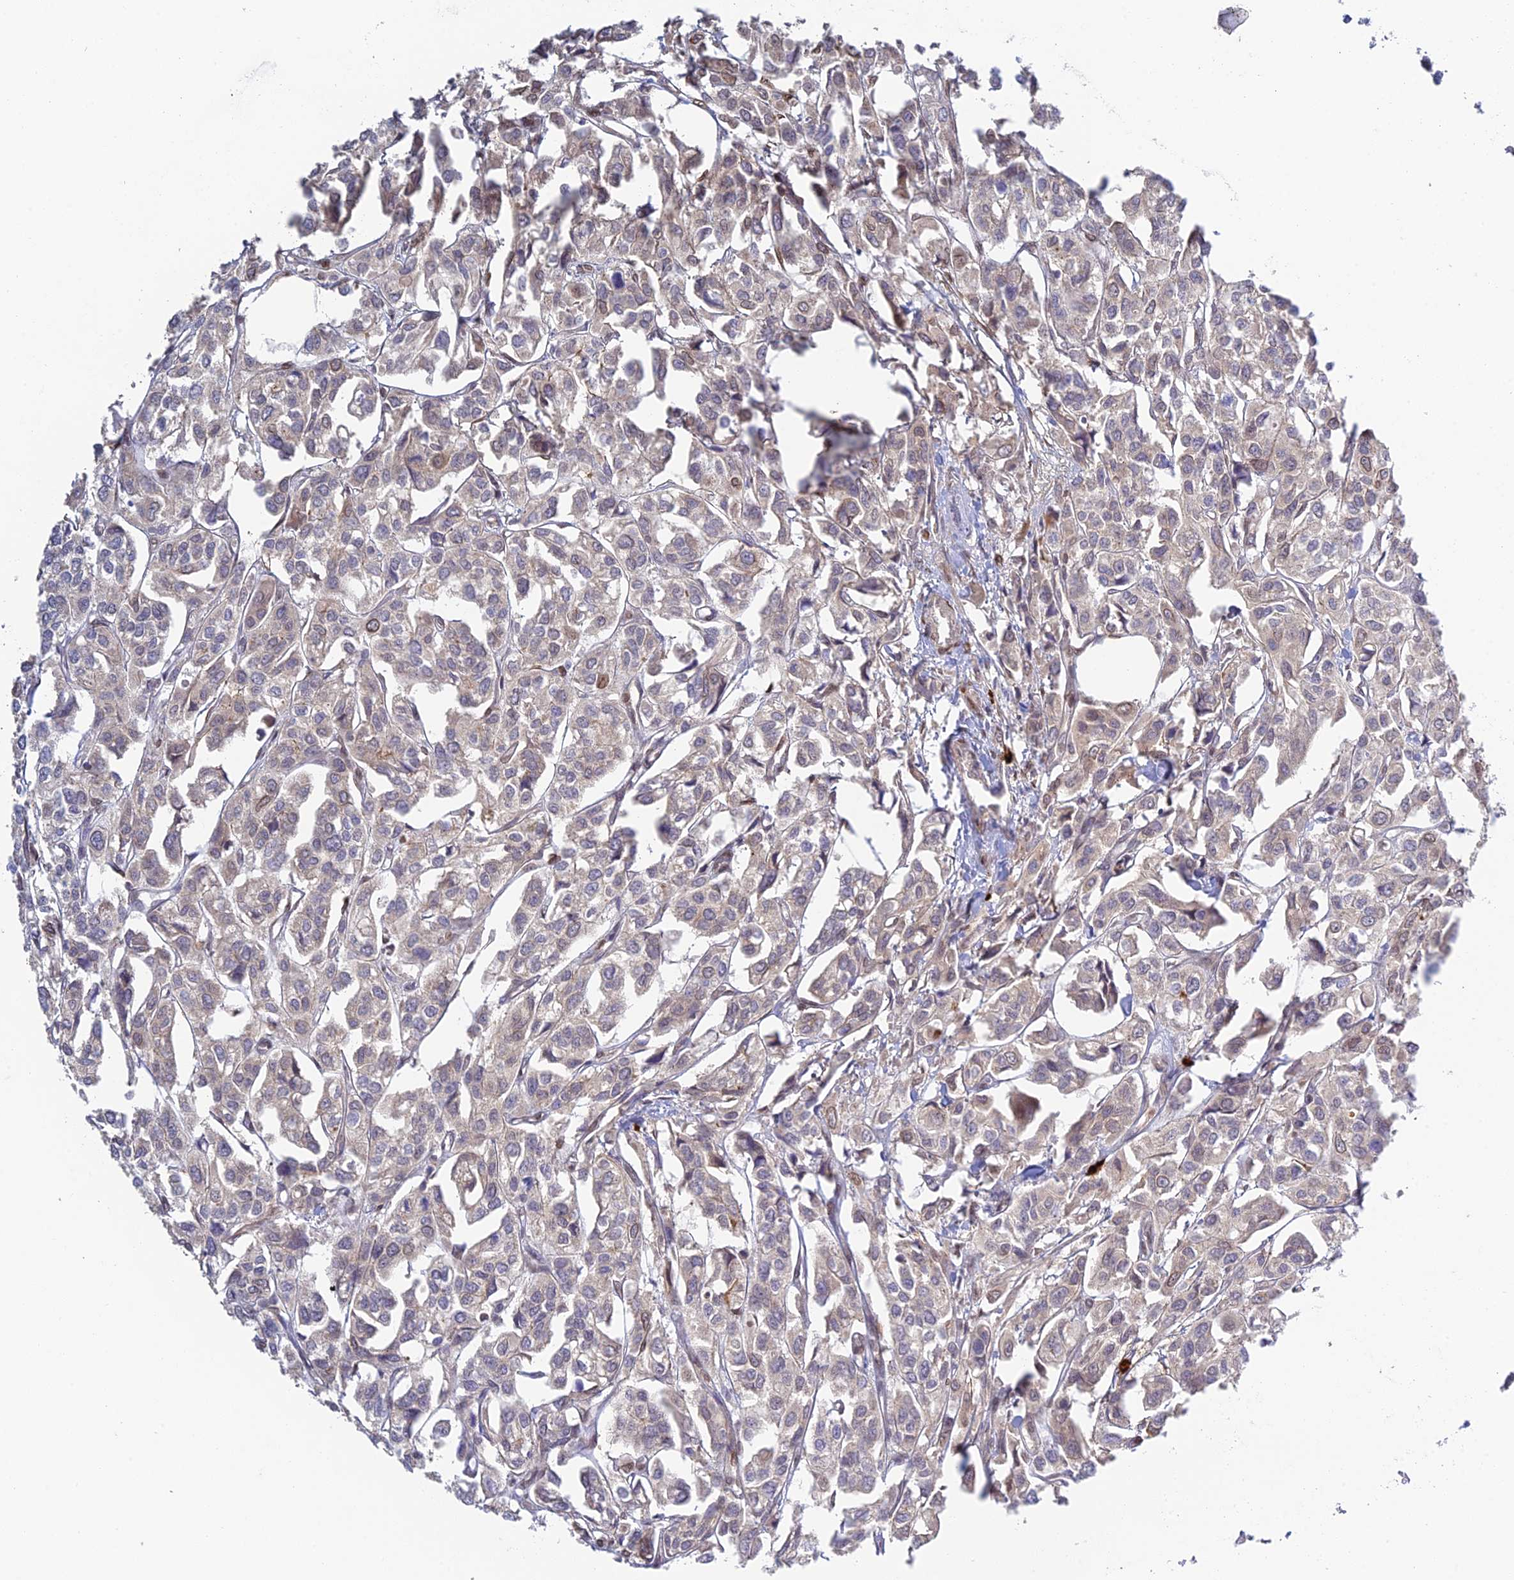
{"staining": {"intensity": "negative", "quantity": "none", "location": "none"}, "tissue": "urothelial cancer", "cell_type": "Tumor cells", "image_type": "cancer", "snomed": [{"axis": "morphology", "description": "Urothelial carcinoma, High grade"}, {"axis": "topography", "description": "Urinary bladder"}], "caption": "A photomicrograph of human urothelial cancer is negative for staining in tumor cells.", "gene": "SKIC8", "patient": {"sex": "male", "age": 67}}